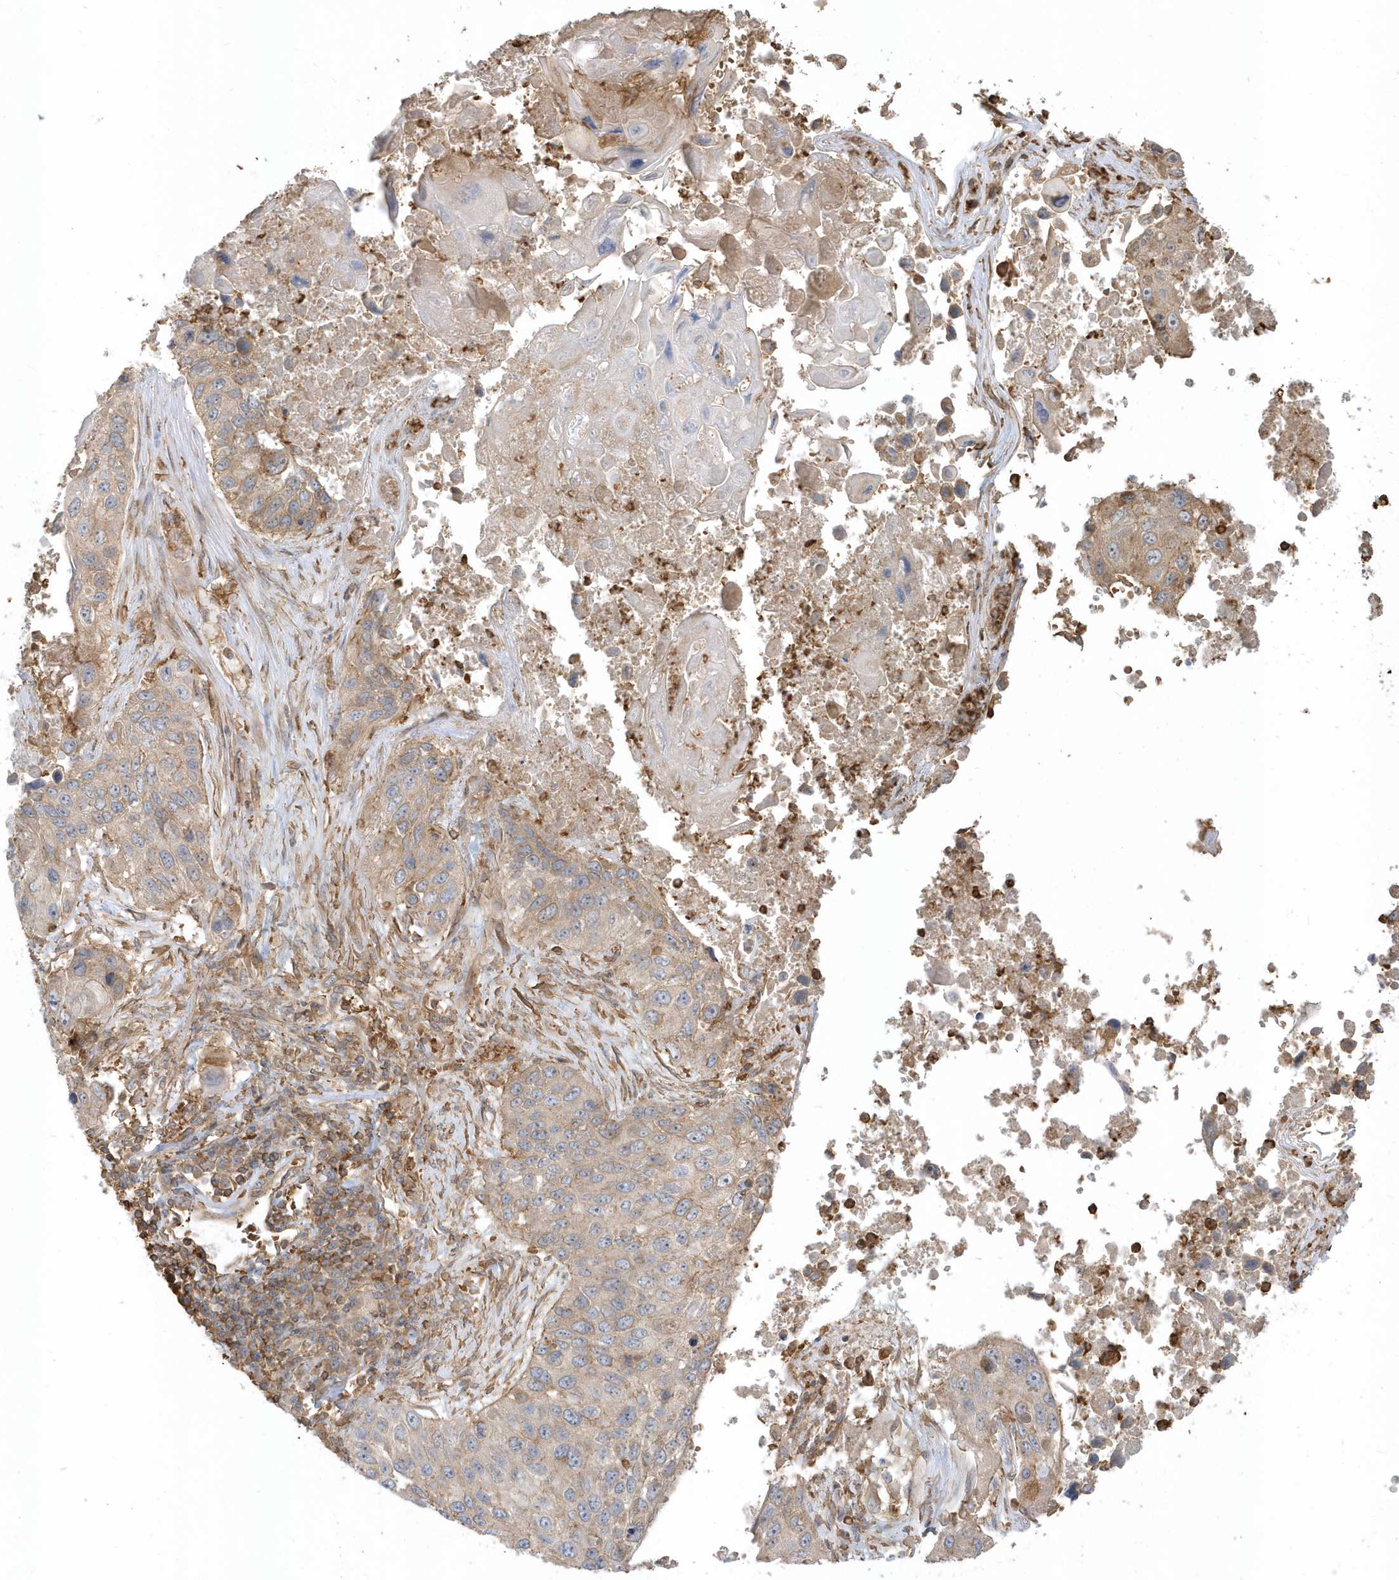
{"staining": {"intensity": "weak", "quantity": "25%-75%", "location": "cytoplasmic/membranous"}, "tissue": "lung cancer", "cell_type": "Tumor cells", "image_type": "cancer", "snomed": [{"axis": "morphology", "description": "Squamous cell carcinoma, NOS"}, {"axis": "topography", "description": "Lung"}], "caption": "A photomicrograph of human lung cancer (squamous cell carcinoma) stained for a protein exhibits weak cytoplasmic/membranous brown staining in tumor cells. (Stains: DAB in brown, nuclei in blue, Microscopy: brightfield microscopy at high magnification).", "gene": "ZBTB8A", "patient": {"sex": "male", "age": 61}}